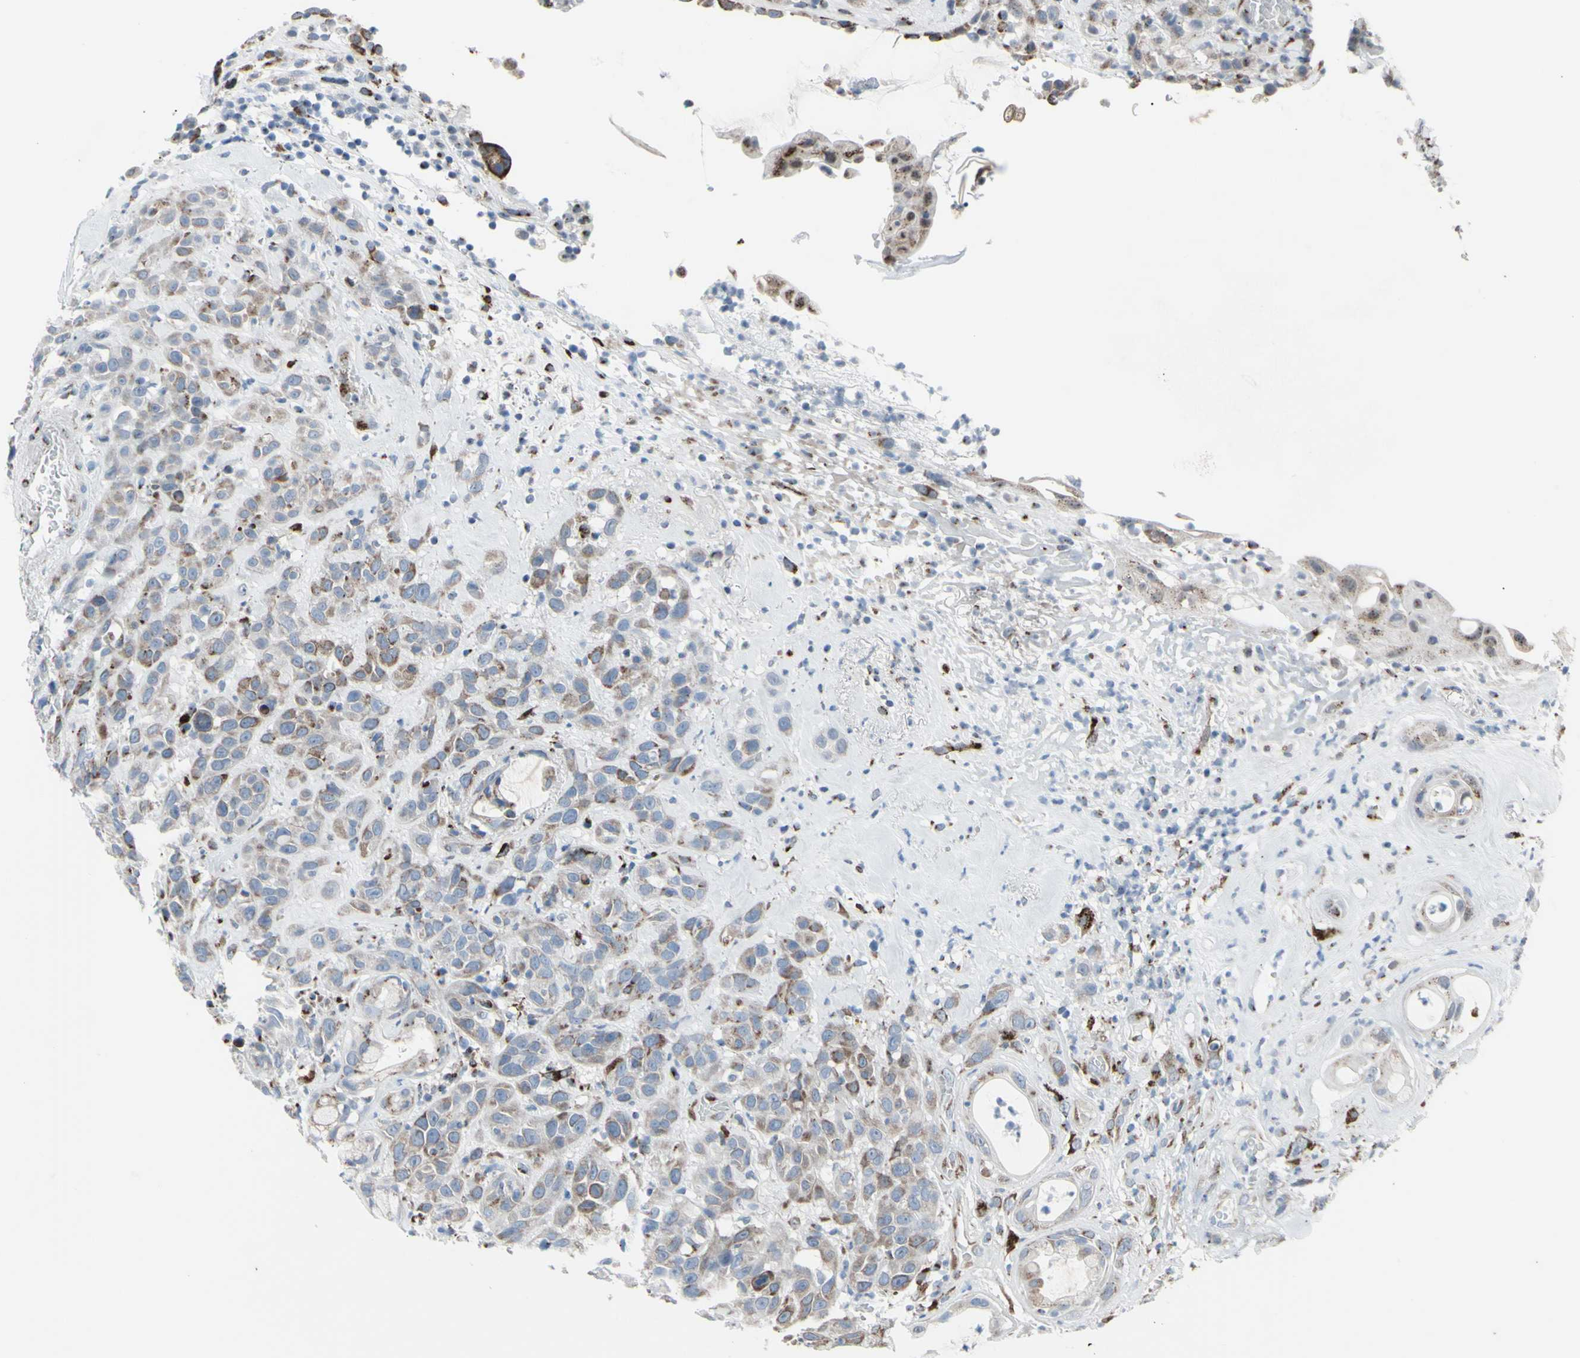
{"staining": {"intensity": "moderate", "quantity": "25%-75%", "location": "cytoplasmic/membranous"}, "tissue": "head and neck cancer", "cell_type": "Tumor cells", "image_type": "cancer", "snomed": [{"axis": "morphology", "description": "Squamous cell carcinoma, NOS"}, {"axis": "topography", "description": "Head-Neck"}], "caption": "Immunohistochemistry histopathology image of neoplastic tissue: head and neck cancer (squamous cell carcinoma) stained using immunohistochemistry displays medium levels of moderate protein expression localized specifically in the cytoplasmic/membranous of tumor cells, appearing as a cytoplasmic/membranous brown color.", "gene": "GLG1", "patient": {"sex": "male", "age": 62}}